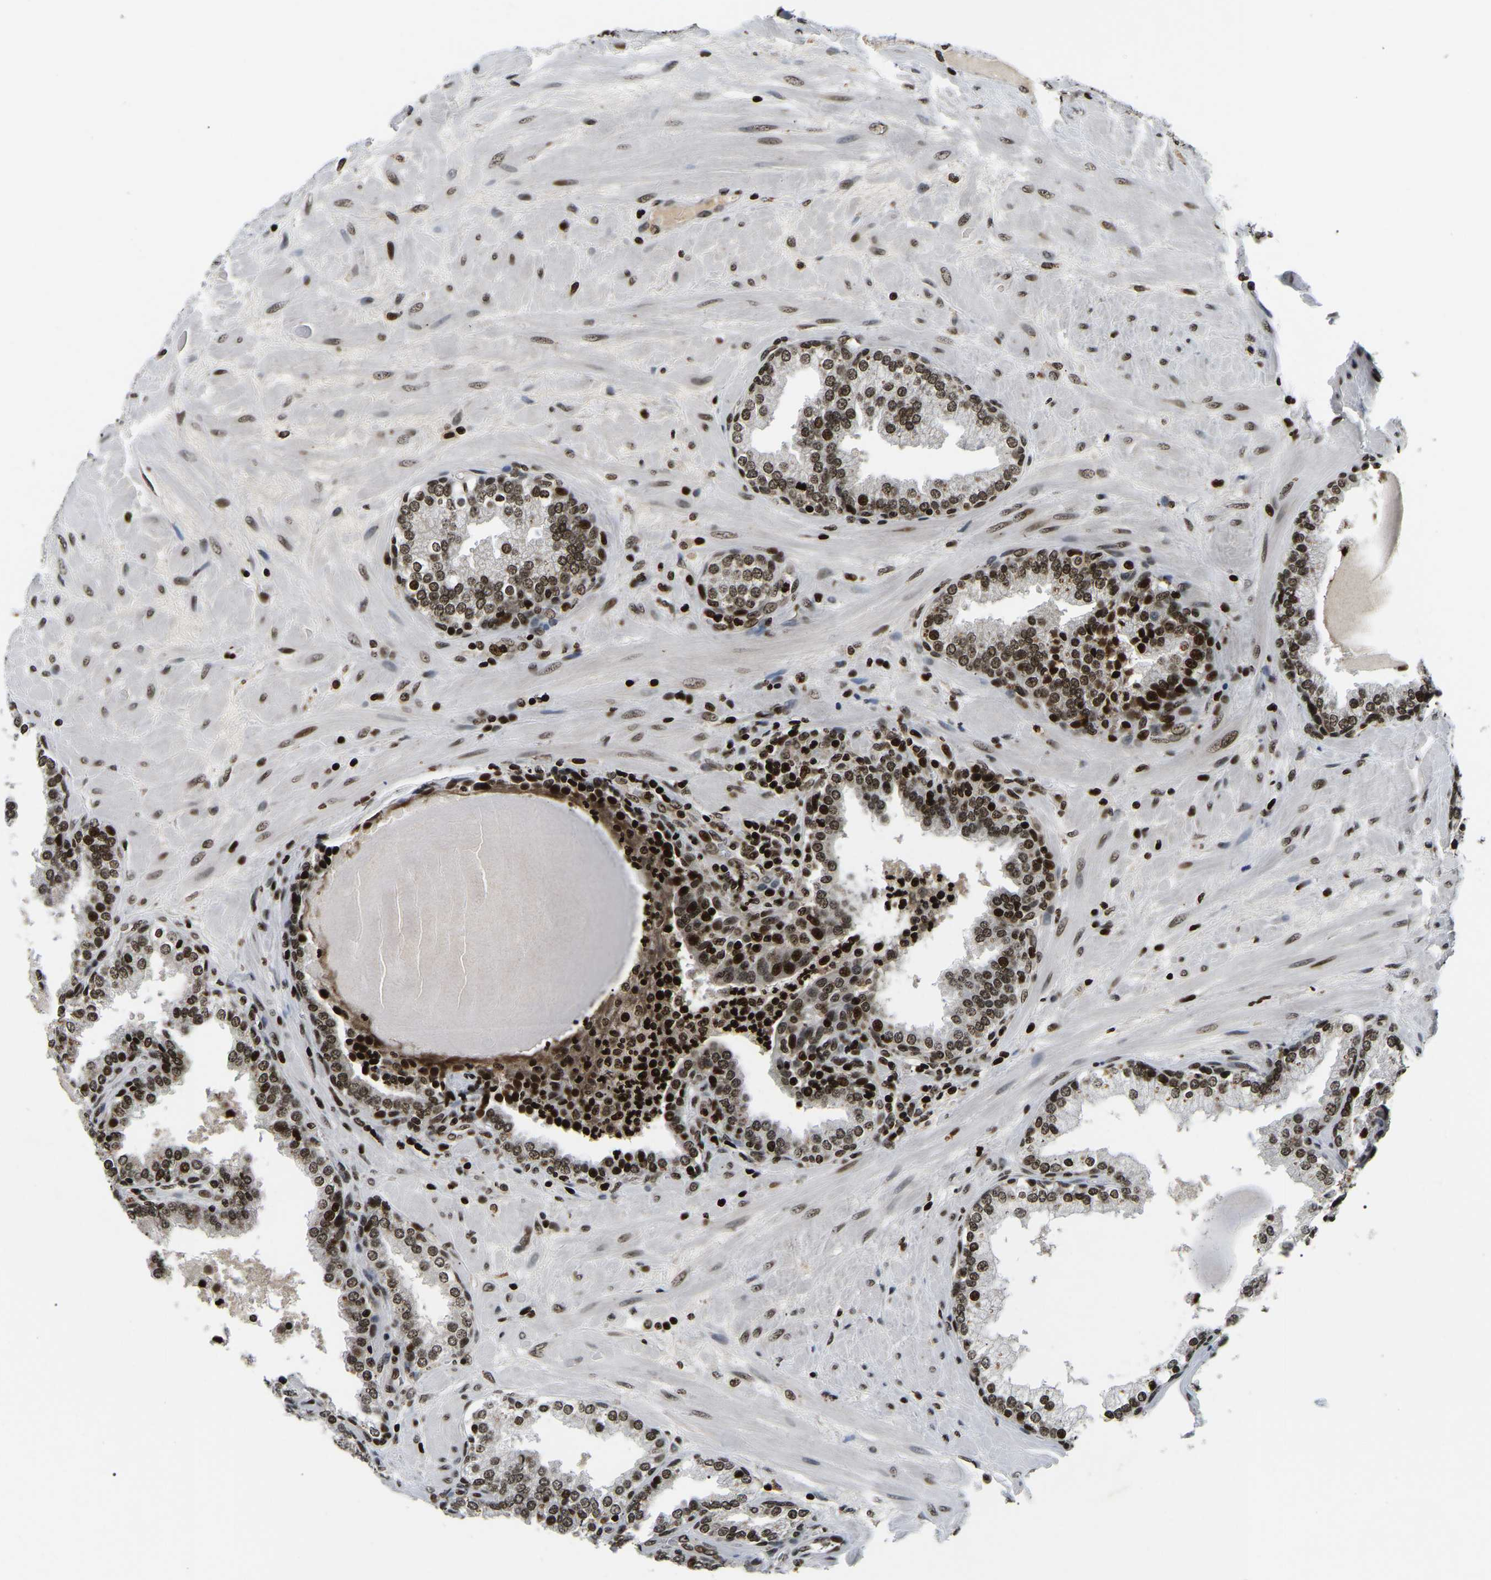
{"staining": {"intensity": "strong", "quantity": ">75%", "location": "nuclear"}, "tissue": "prostate", "cell_type": "Glandular cells", "image_type": "normal", "snomed": [{"axis": "morphology", "description": "Normal tissue, NOS"}, {"axis": "topography", "description": "Prostate"}], "caption": "Strong nuclear expression is present in about >75% of glandular cells in benign prostate.", "gene": "LRRC61", "patient": {"sex": "male", "age": 51}}